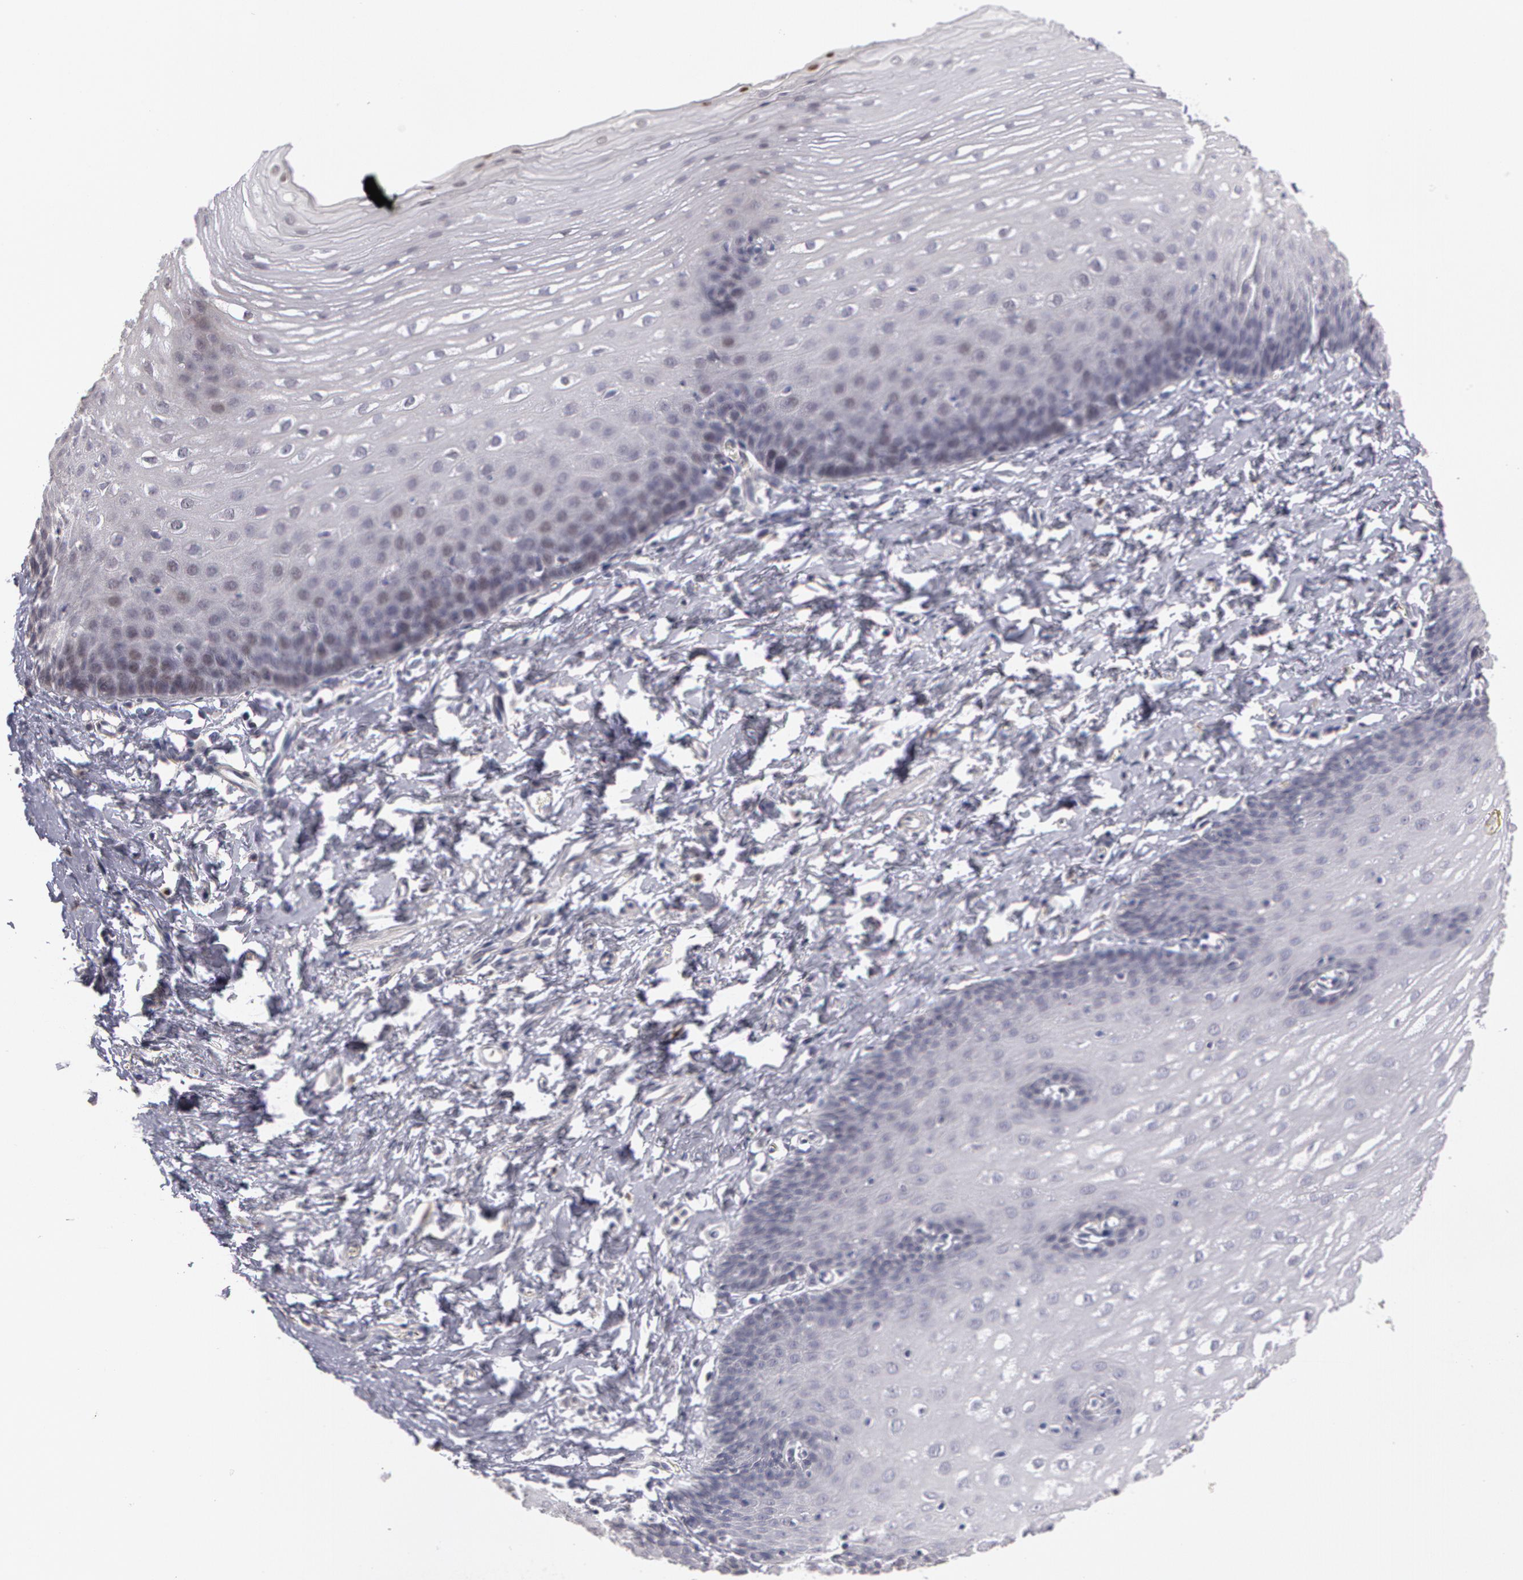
{"staining": {"intensity": "negative", "quantity": "none", "location": "none"}, "tissue": "esophagus", "cell_type": "Squamous epithelial cells", "image_type": "normal", "snomed": [{"axis": "morphology", "description": "Normal tissue, NOS"}, {"axis": "topography", "description": "Esophagus"}], "caption": "Image shows no protein positivity in squamous epithelial cells of normal esophagus. (DAB (3,3'-diaminobenzidine) immunohistochemistry (IHC) visualized using brightfield microscopy, high magnification).", "gene": "PRICKLE1", "patient": {"sex": "male", "age": 70}}